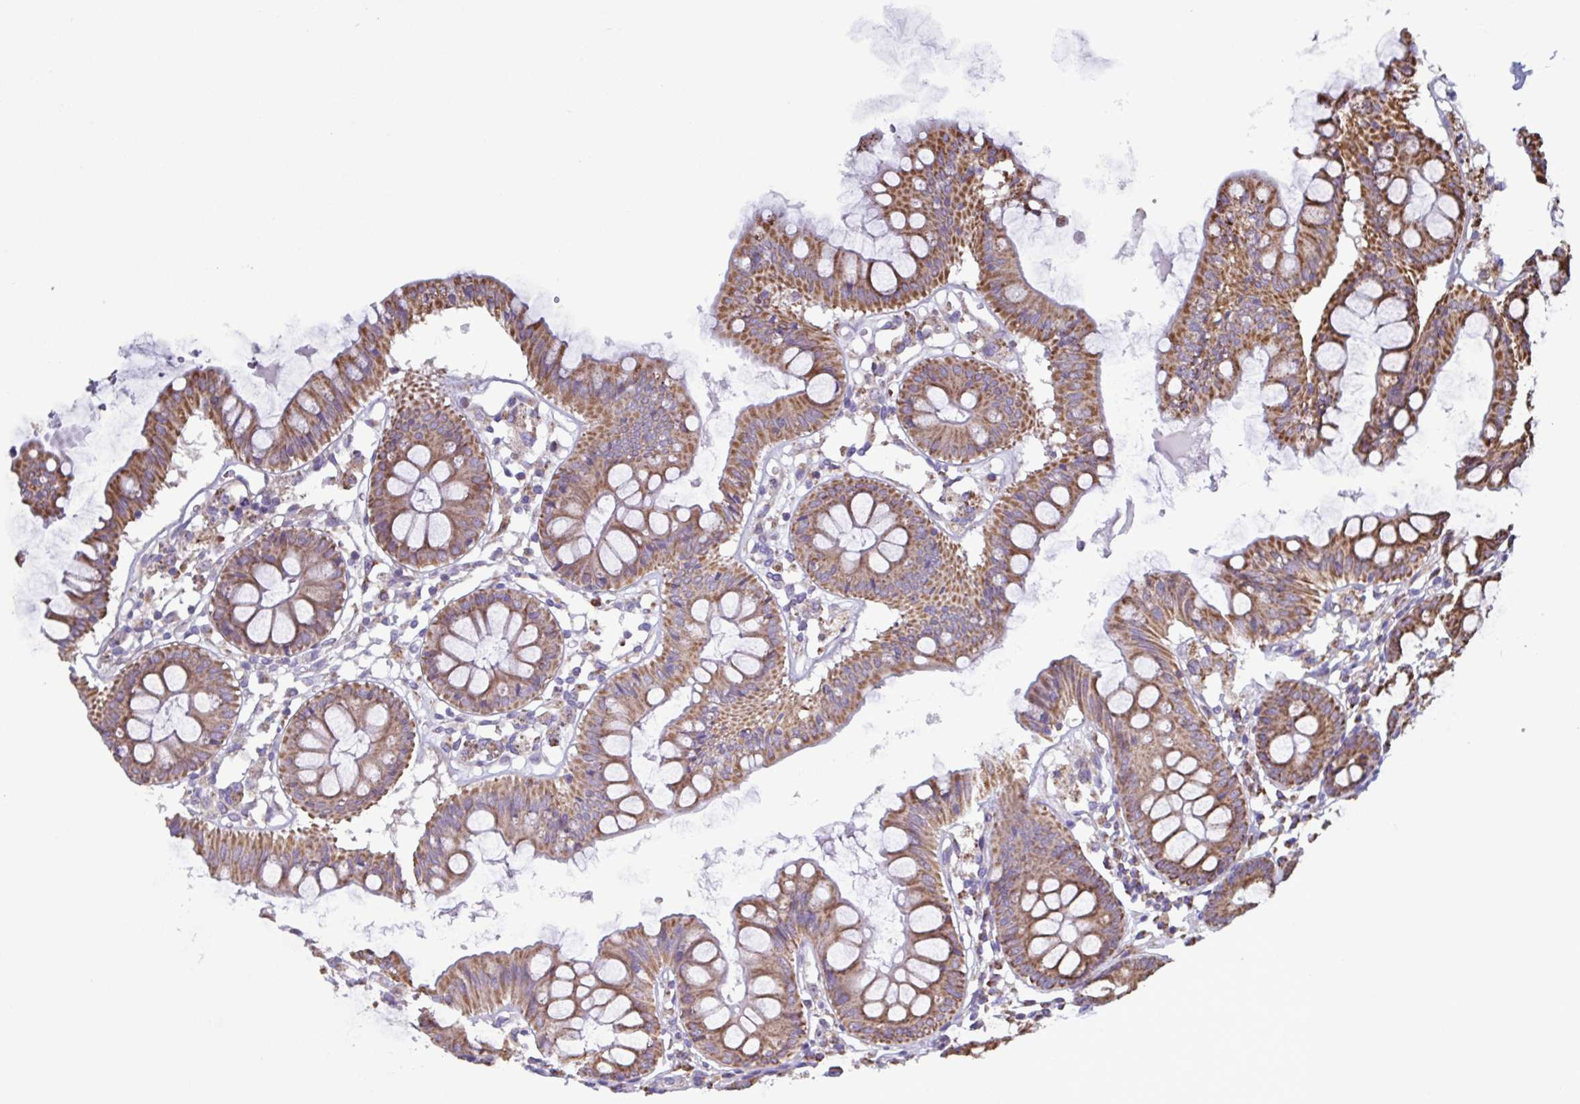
{"staining": {"intensity": "moderate", "quantity": ">75%", "location": "cytoplasmic/membranous"}, "tissue": "colon", "cell_type": "Glandular cells", "image_type": "normal", "snomed": [{"axis": "morphology", "description": "Normal tissue, NOS"}, {"axis": "topography", "description": "Colon"}], "caption": "This is a histology image of IHC staining of benign colon, which shows moderate positivity in the cytoplasmic/membranous of glandular cells.", "gene": "CSDE1", "patient": {"sex": "female", "age": 84}}